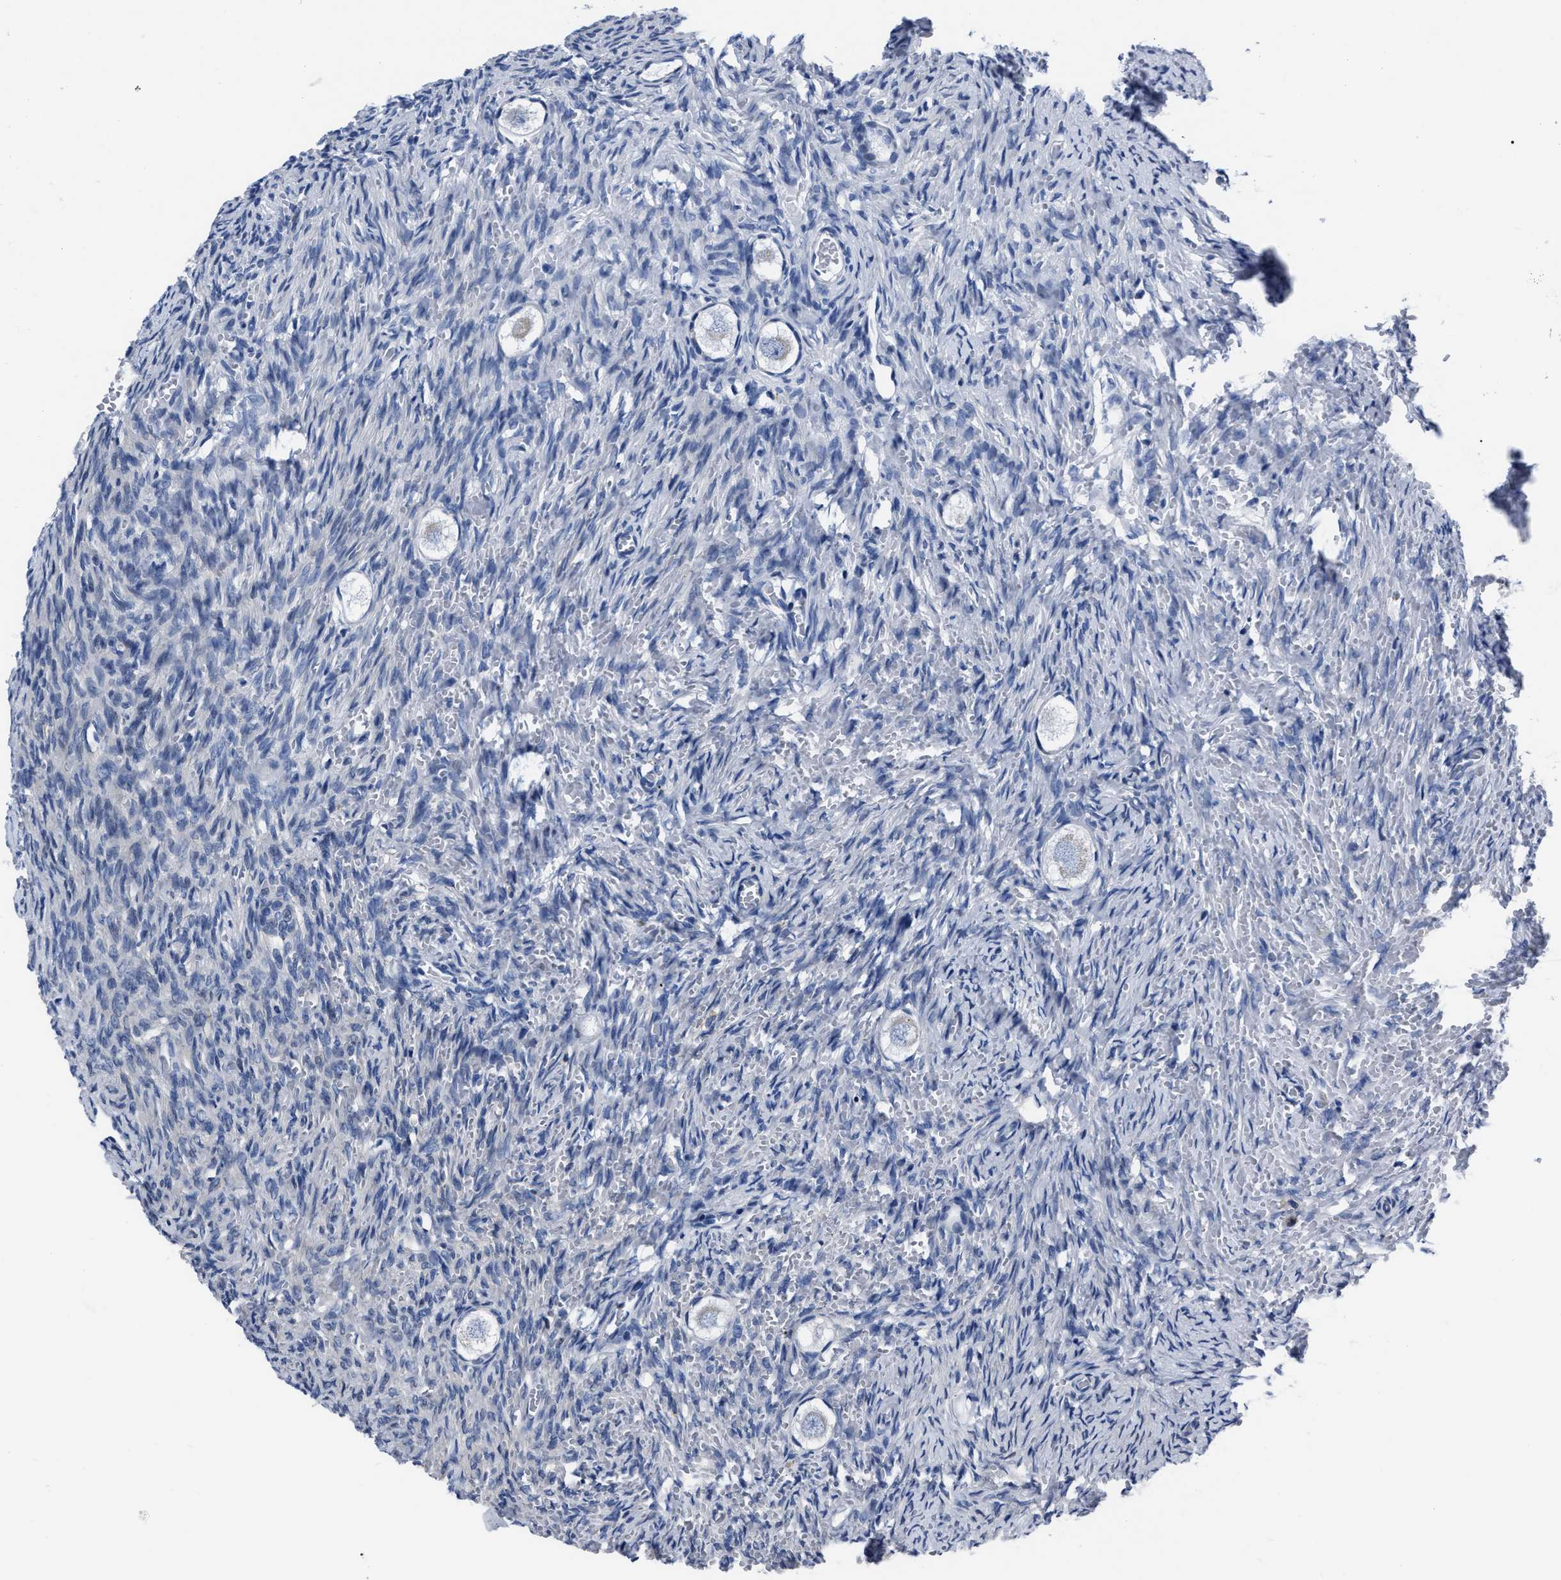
{"staining": {"intensity": "negative", "quantity": "none", "location": "none"}, "tissue": "ovary", "cell_type": "Follicle cells", "image_type": "normal", "snomed": [{"axis": "morphology", "description": "Normal tissue, NOS"}, {"axis": "topography", "description": "Ovary"}], "caption": "Follicle cells are negative for brown protein staining in benign ovary. The staining is performed using DAB (3,3'-diaminobenzidine) brown chromogen with nuclei counter-stained in using hematoxylin.", "gene": "MOV10L1", "patient": {"sex": "female", "age": 27}}